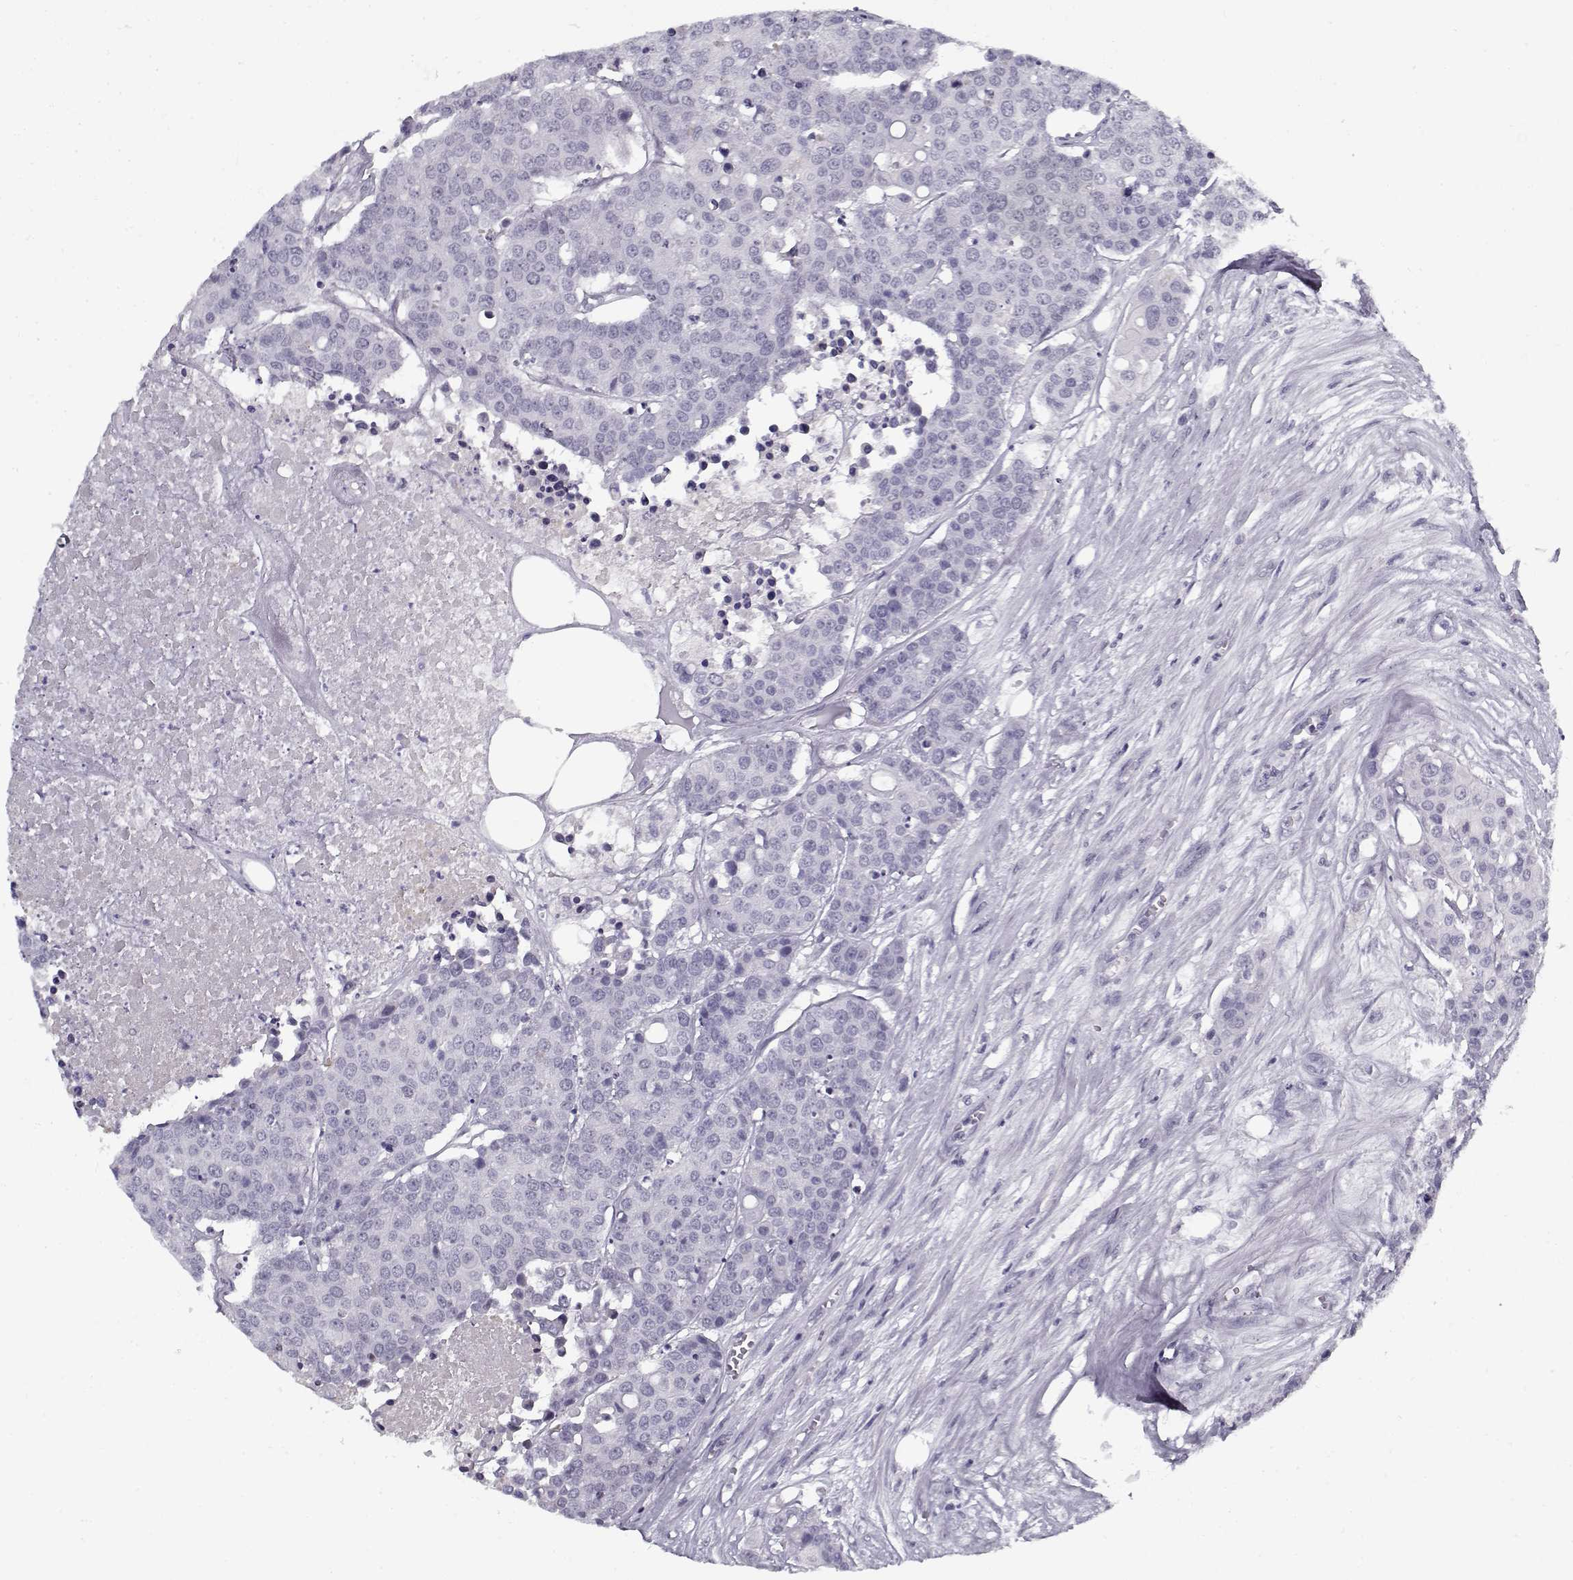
{"staining": {"intensity": "negative", "quantity": "none", "location": "none"}, "tissue": "carcinoid", "cell_type": "Tumor cells", "image_type": "cancer", "snomed": [{"axis": "morphology", "description": "Carcinoid, malignant, NOS"}, {"axis": "topography", "description": "Colon"}], "caption": "A micrograph of carcinoid stained for a protein demonstrates no brown staining in tumor cells. (Immunohistochemistry, brightfield microscopy, high magnification).", "gene": "SPACA9", "patient": {"sex": "male", "age": 81}}